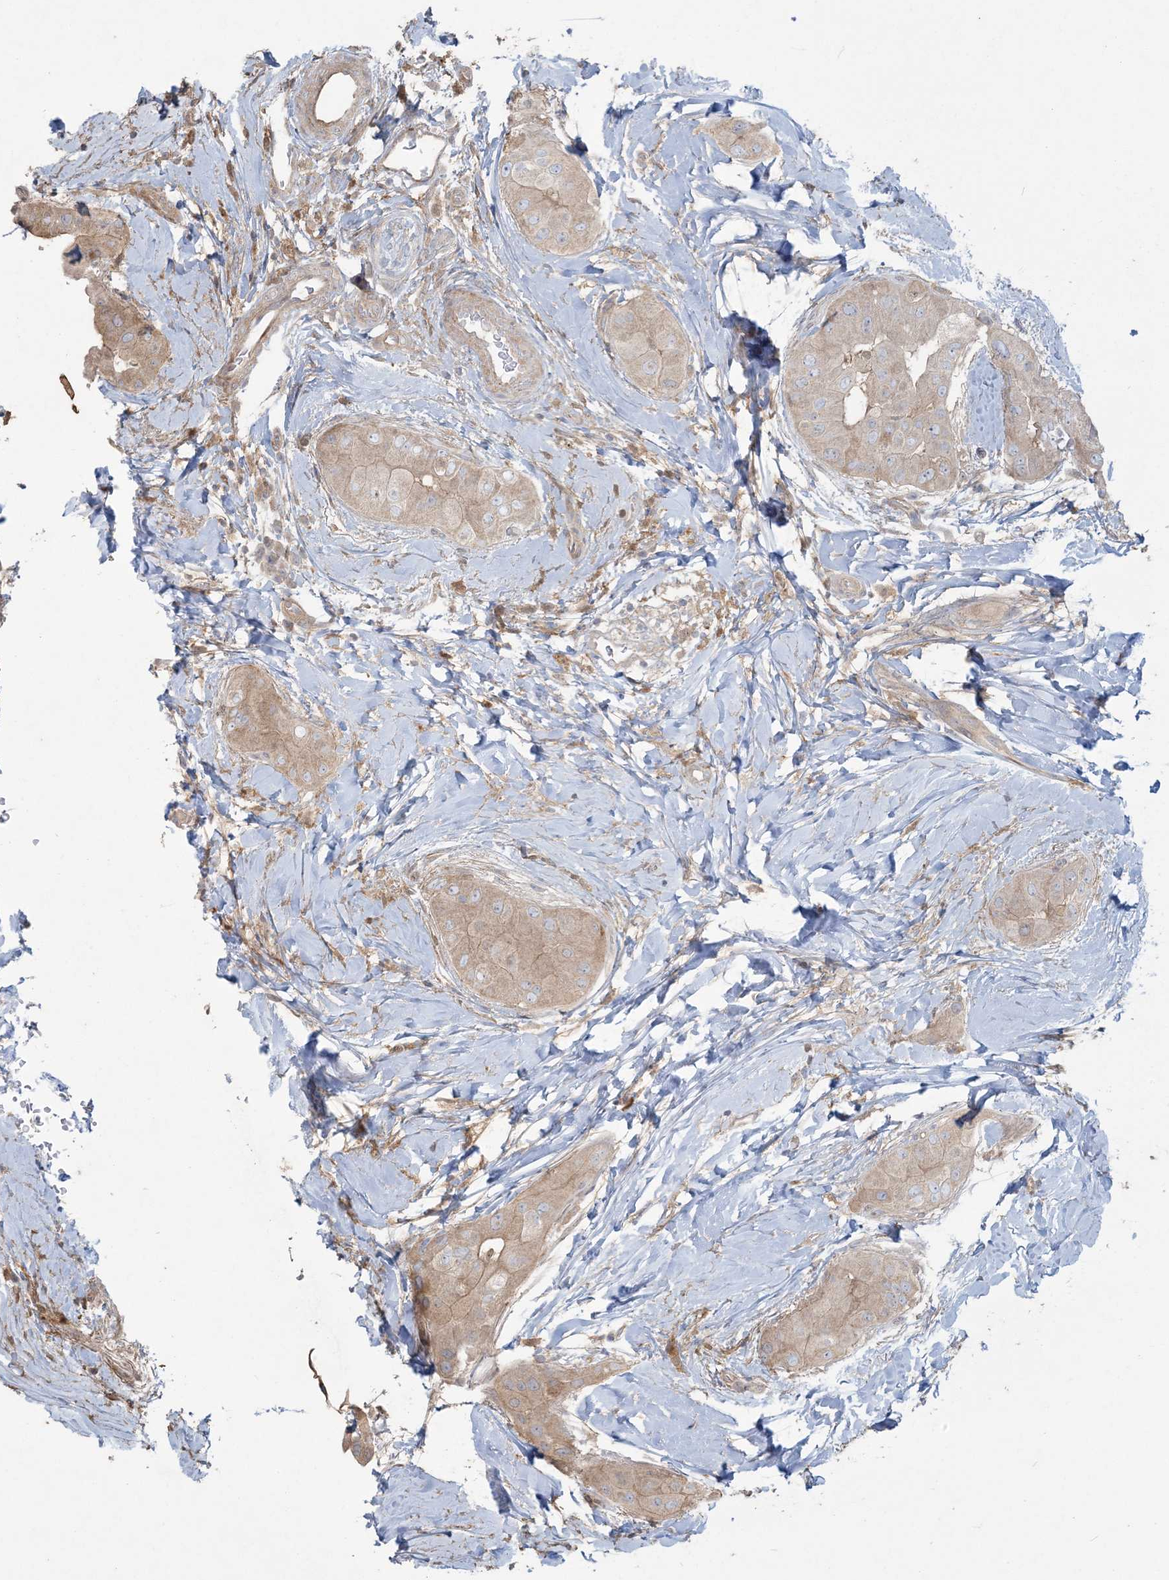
{"staining": {"intensity": "moderate", "quantity": ">75%", "location": "cytoplasmic/membranous"}, "tissue": "thyroid cancer", "cell_type": "Tumor cells", "image_type": "cancer", "snomed": [{"axis": "morphology", "description": "Papillary adenocarcinoma, NOS"}, {"axis": "topography", "description": "Thyroid gland"}], "caption": "Thyroid cancer (papillary adenocarcinoma) stained with DAB IHC exhibits medium levels of moderate cytoplasmic/membranous expression in approximately >75% of tumor cells.", "gene": "HNMT", "patient": {"sex": "male", "age": 33}}